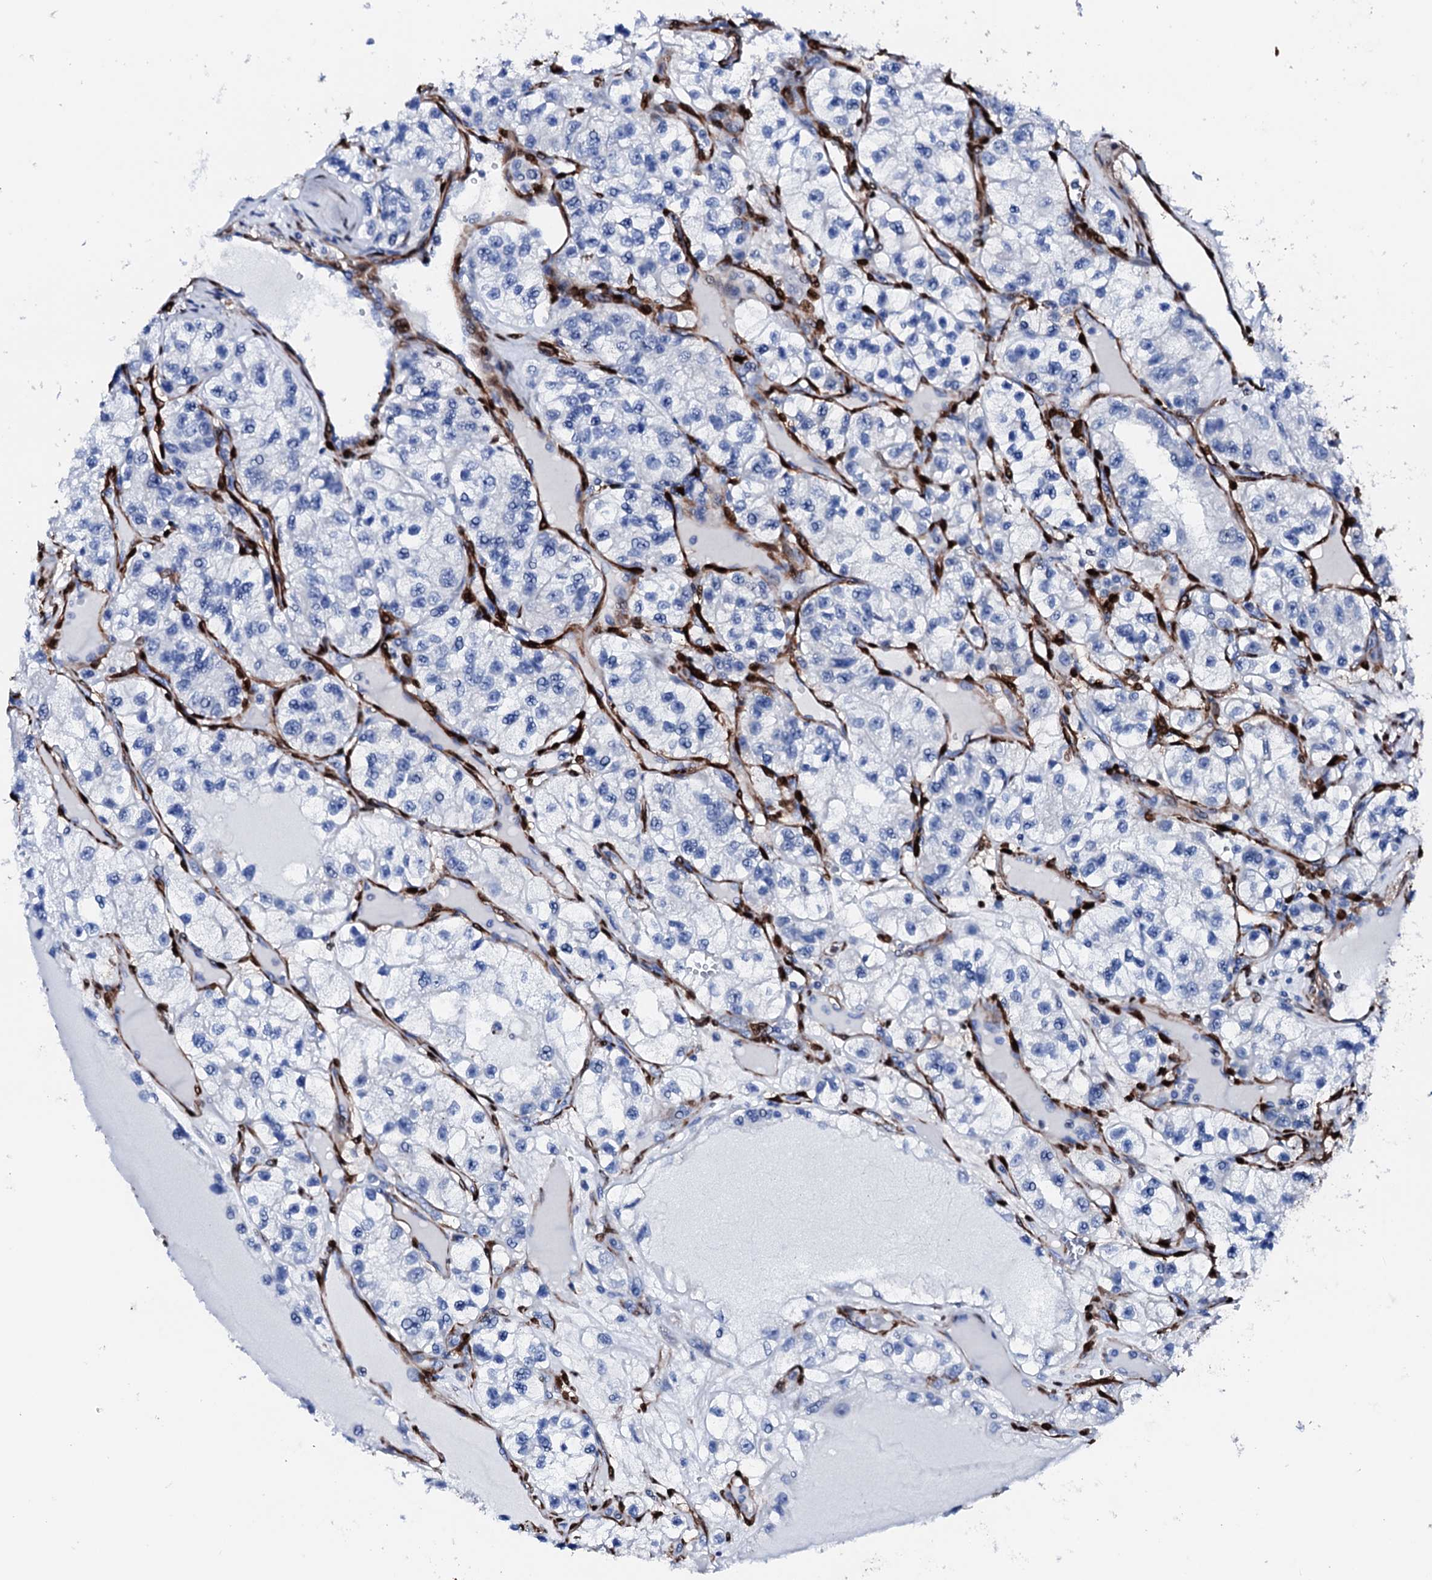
{"staining": {"intensity": "negative", "quantity": "none", "location": "none"}, "tissue": "renal cancer", "cell_type": "Tumor cells", "image_type": "cancer", "snomed": [{"axis": "morphology", "description": "Adenocarcinoma, NOS"}, {"axis": "topography", "description": "Kidney"}], "caption": "The photomicrograph exhibits no staining of tumor cells in renal adenocarcinoma.", "gene": "NRIP2", "patient": {"sex": "female", "age": 57}}